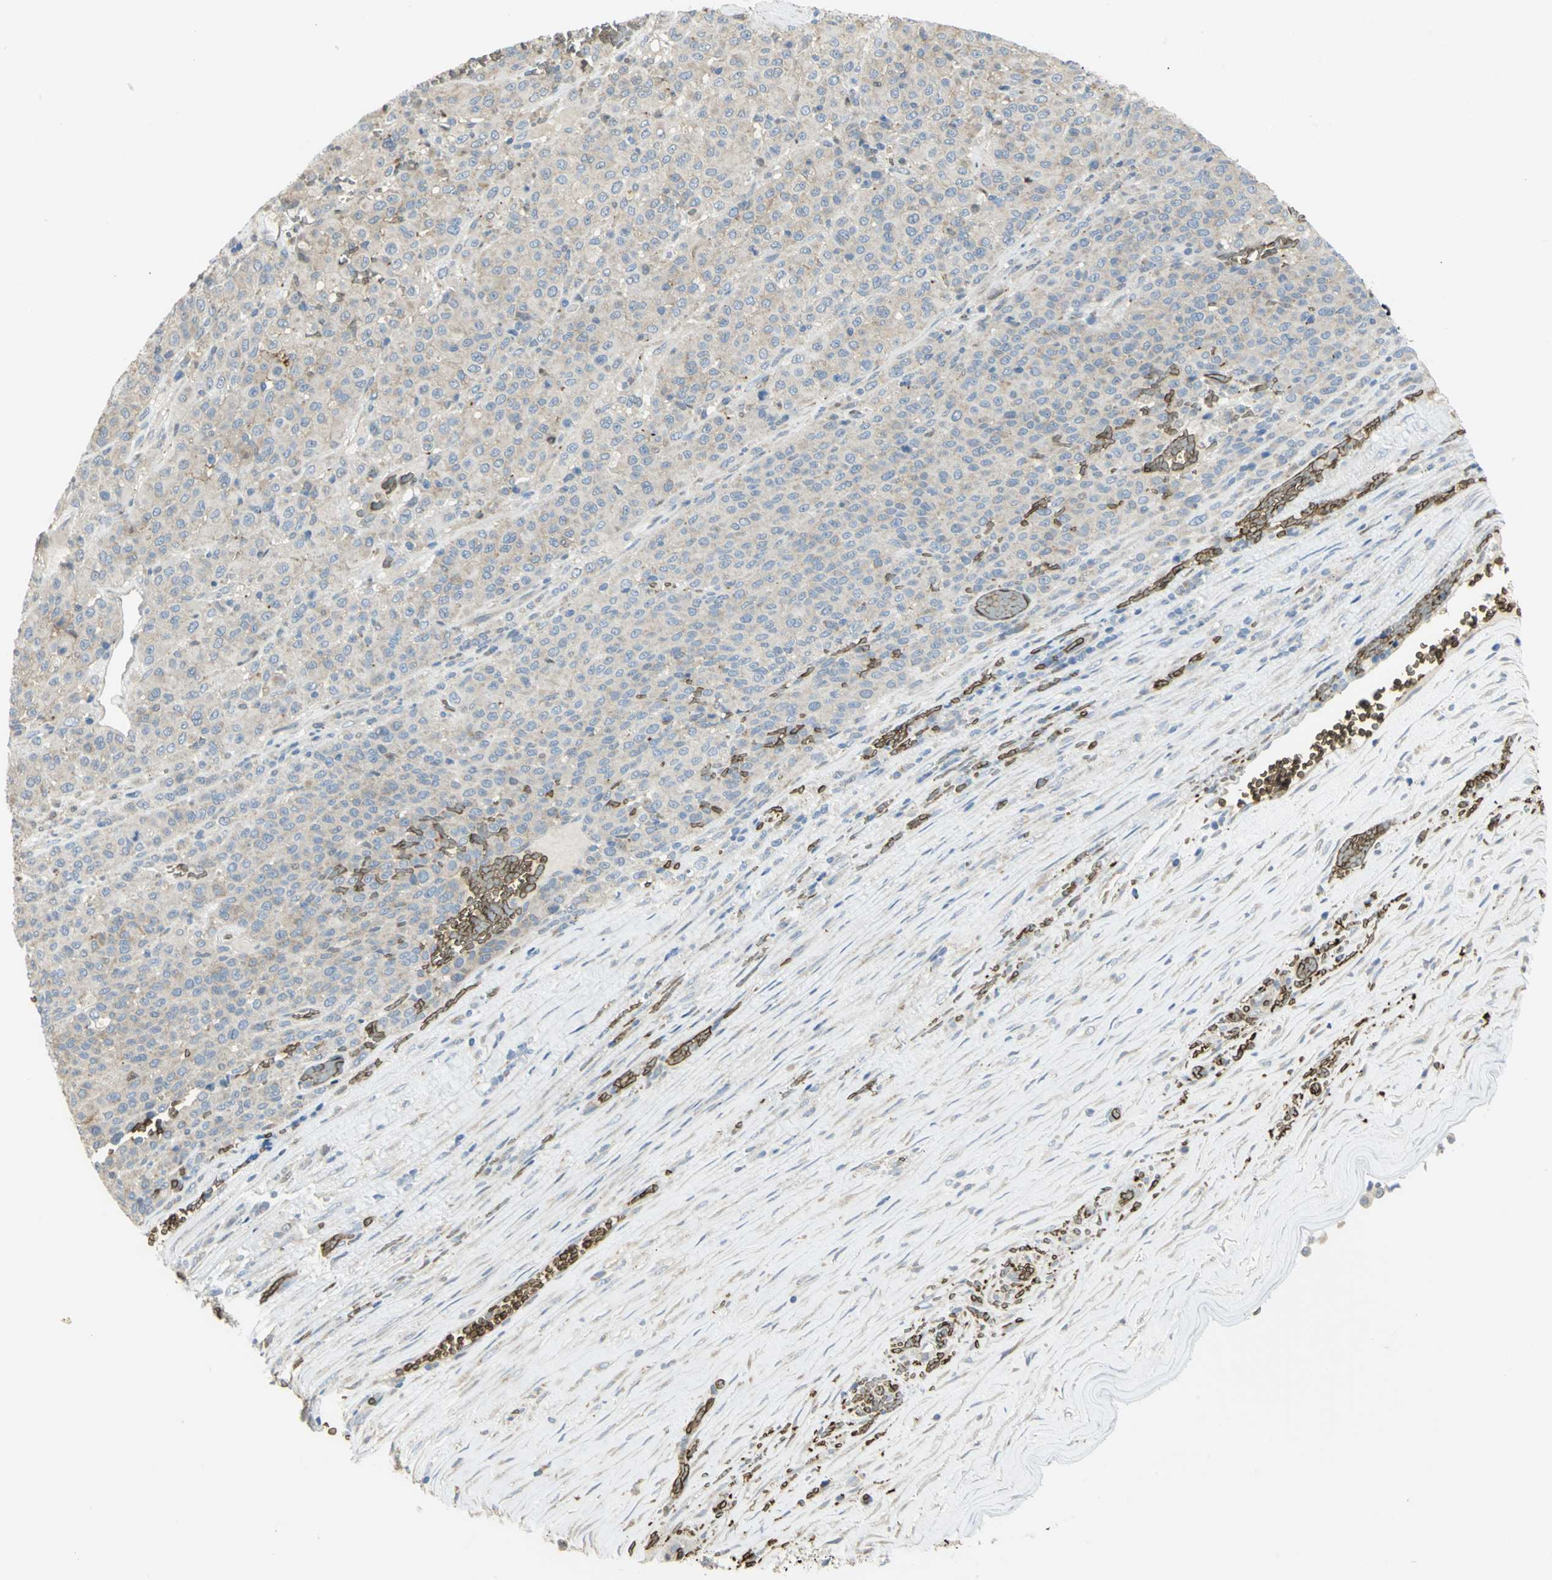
{"staining": {"intensity": "negative", "quantity": "none", "location": "none"}, "tissue": "melanoma", "cell_type": "Tumor cells", "image_type": "cancer", "snomed": [{"axis": "morphology", "description": "Malignant melanoma, Metastatic site"}, {"axis": "topography", "description": "Pancreas"}], "caption": "DAB immunohistochemical staining of malignant melanoma (metastatic site) shows no significant staining in tumor cells.", "gene": "ANK1", "patient": {"sex": "female", "age": 30}}